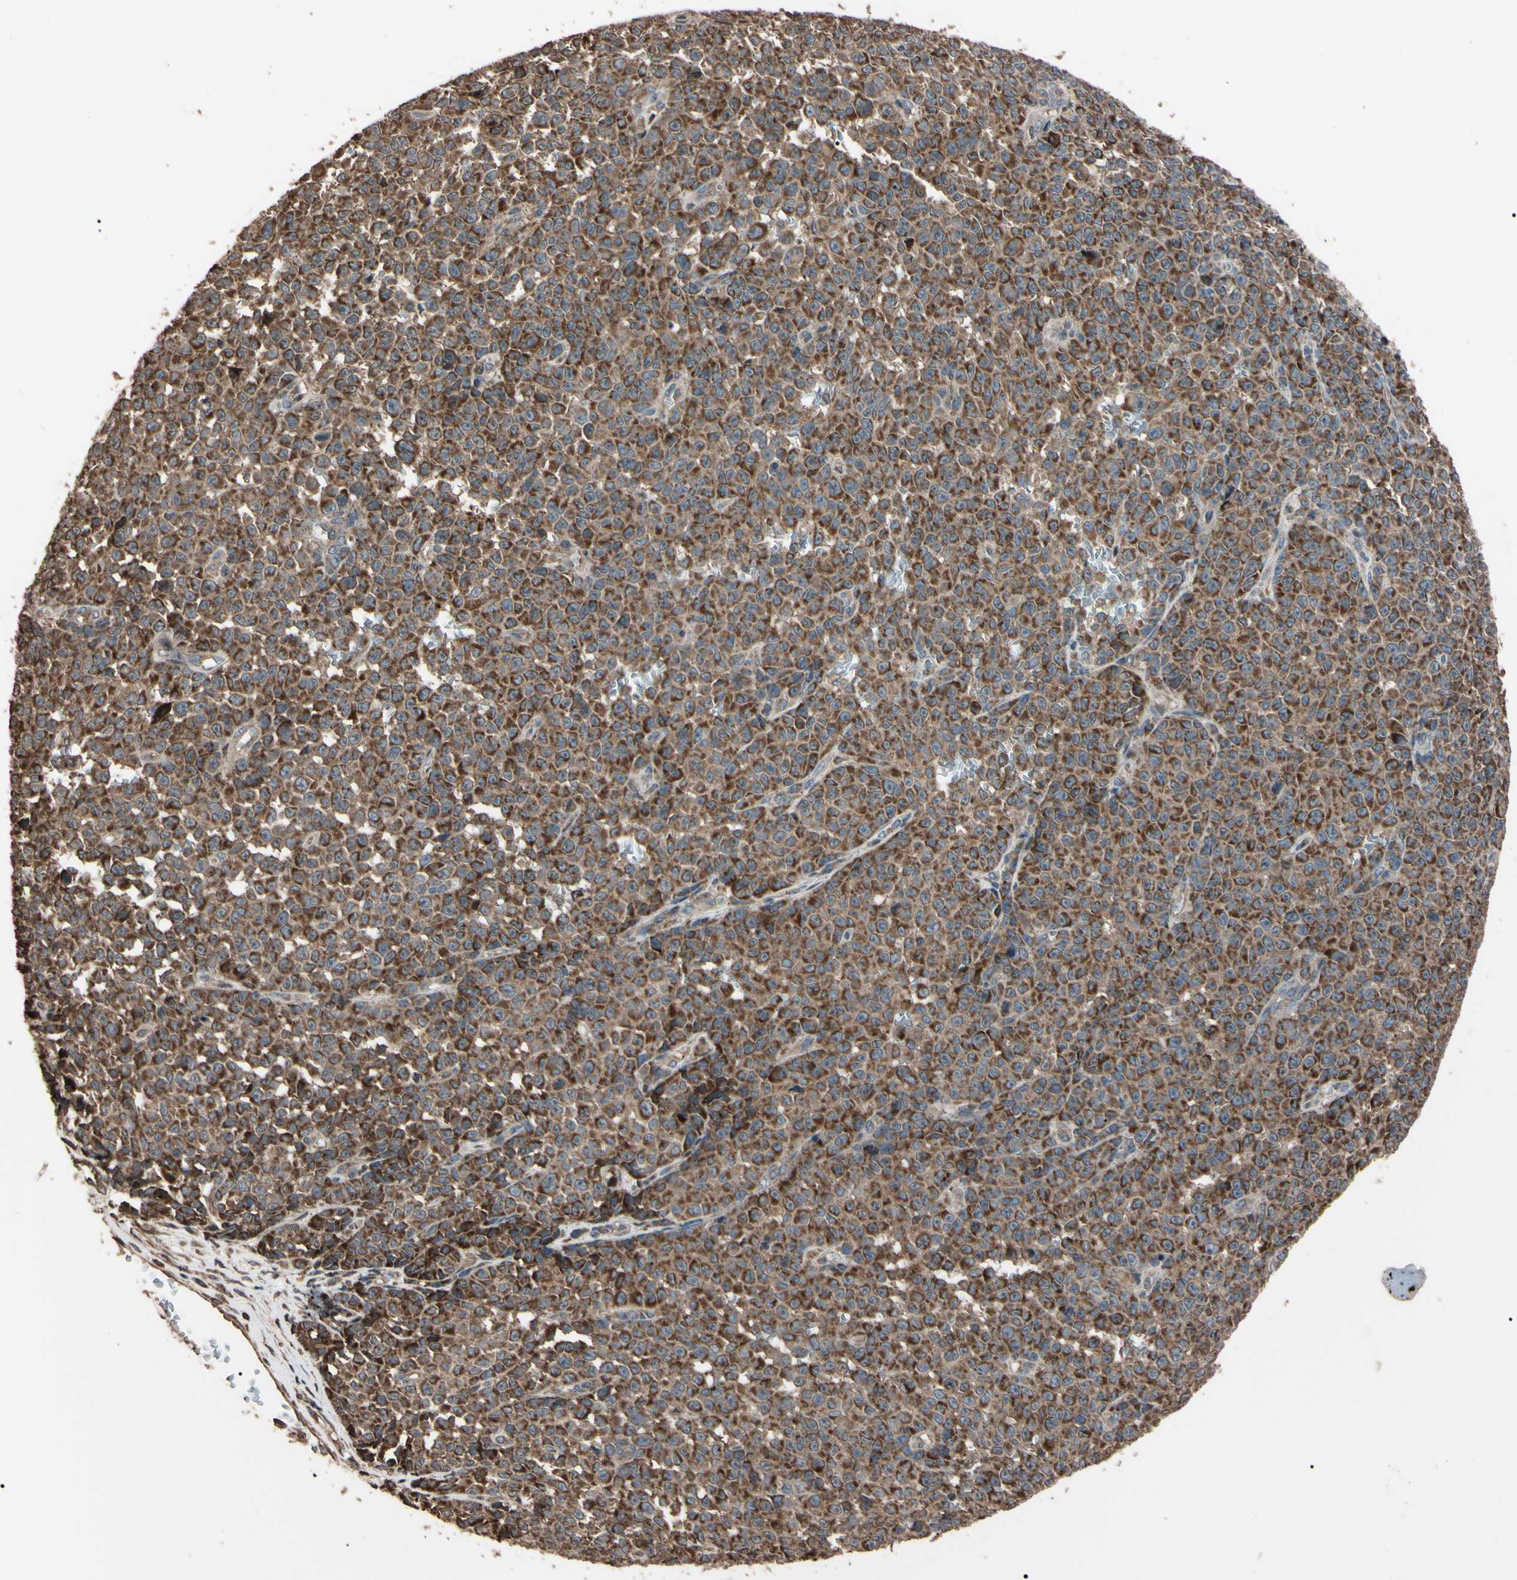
{"staining": {"intensity": "moderate", "quantity": ">75%", "location": "cytoplasmic/membranous"}, "tissue": "melanoma", "cell_type": "Tumor cells", "image_type": "cancer", "snomed": [{"axis": "morphology", "description": "Malignant melanoma, NOS"}, {"axis": "topography", "description": "Skin"}], "caption": "Tumor cells show moderate cytoplasmic/membranous staining in about >75% of cells in melanoma.", "gene": "TNFRSF1A", "patient": {"sex": "female", "age": 82}}